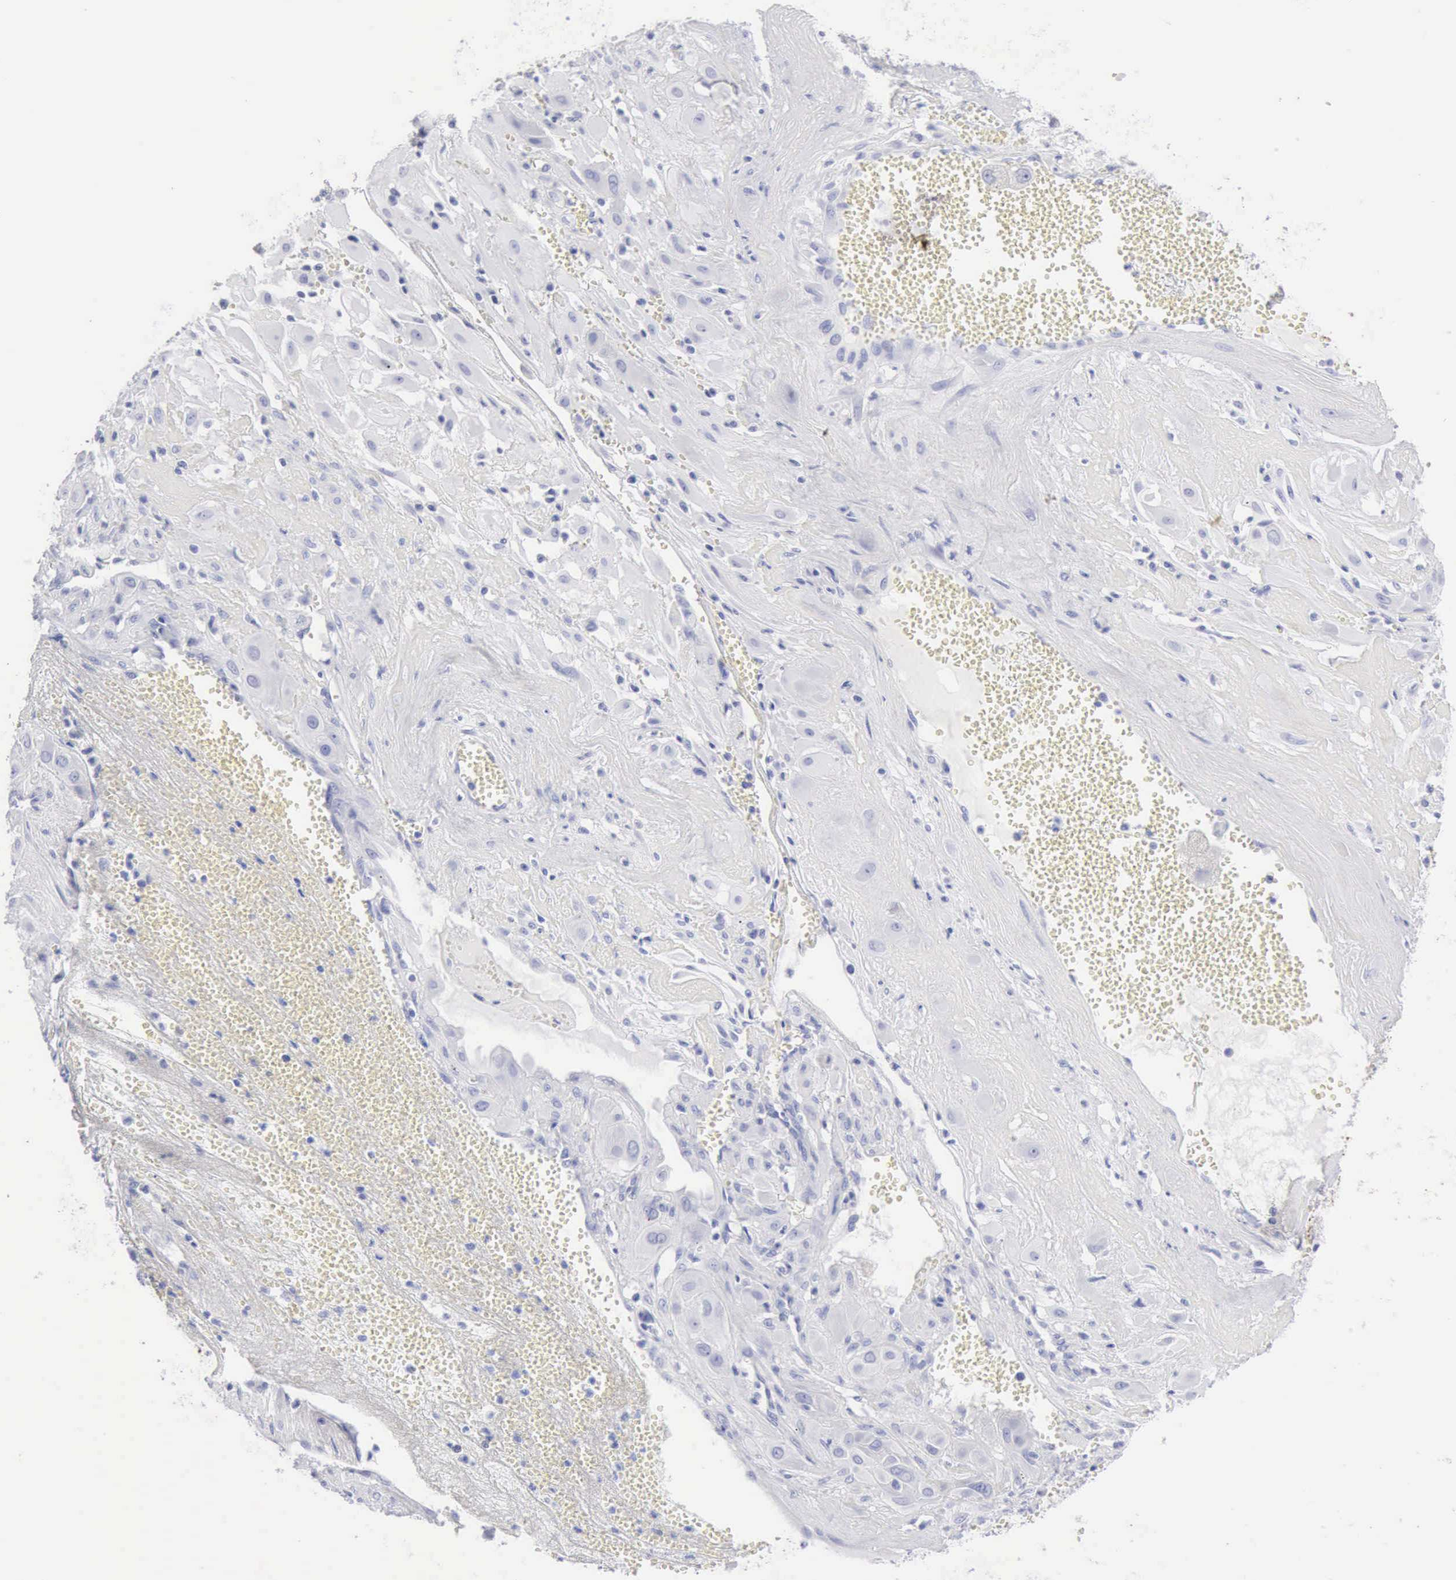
{"staining": {"intensity": "negative", "quantity": "none", "location": "none"}, "tissue": "cervical cancer", "cell_type": "Tumor cells", "image_type": "cancer", "snomed": [{"axis": "morphology", "description": "Squamous cell carcinoma, NOS"}, {"axis": "topography", "description": "Cervix"}], "caption": "Cervical cancer (squamous cell carcinoma) was stained to show a protein in brown. There is no significant staining in tumor cells. The staining was performed using DAB (3,3'-diaminobenzidine) to visualize the protein expression in brown, while the nuclei were stained in blue with hematoxylin (Magnification: 20x).", "gene": "KRT10", "patient": {"sex": "female", "age": 34}}